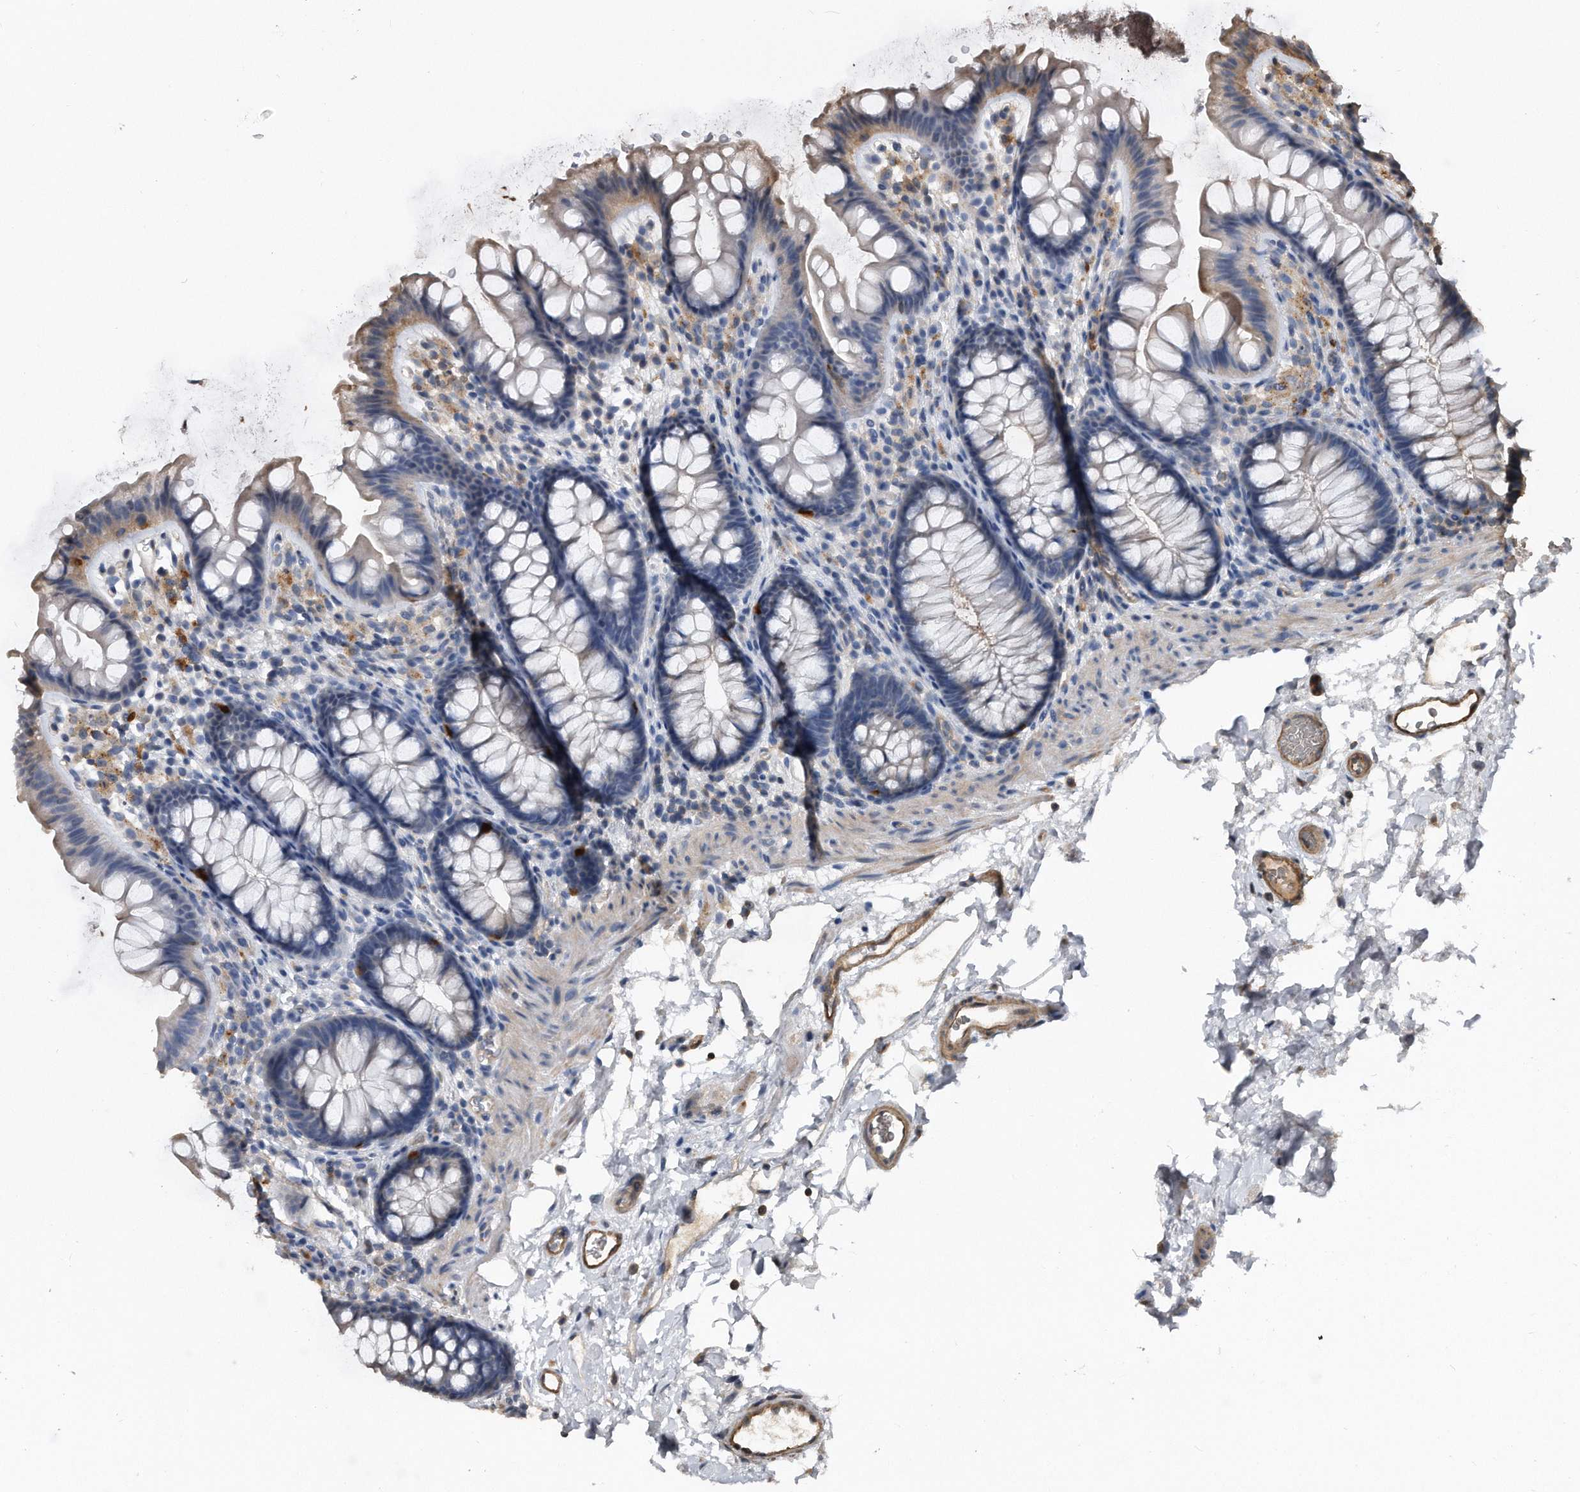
{"staining": {"intensity": "moderate", "quantity": ">75%", "location": "cytoplasmic/membranous"}, "tissue": "colon", "cell_type": "Endothelial cells", "image_type": "normal", "snomed": [{"axis": "morphology", "description": "Normal tissue, NOS"}, {"axis": "topography", "description": "Colon"}], "caption": "Normal colon exhibits moderate cytoplasmic/membranous expression in about >75% of endothelial cells.", "gene": "KCND3", "patient": {"sex": "female", "age": 62}}